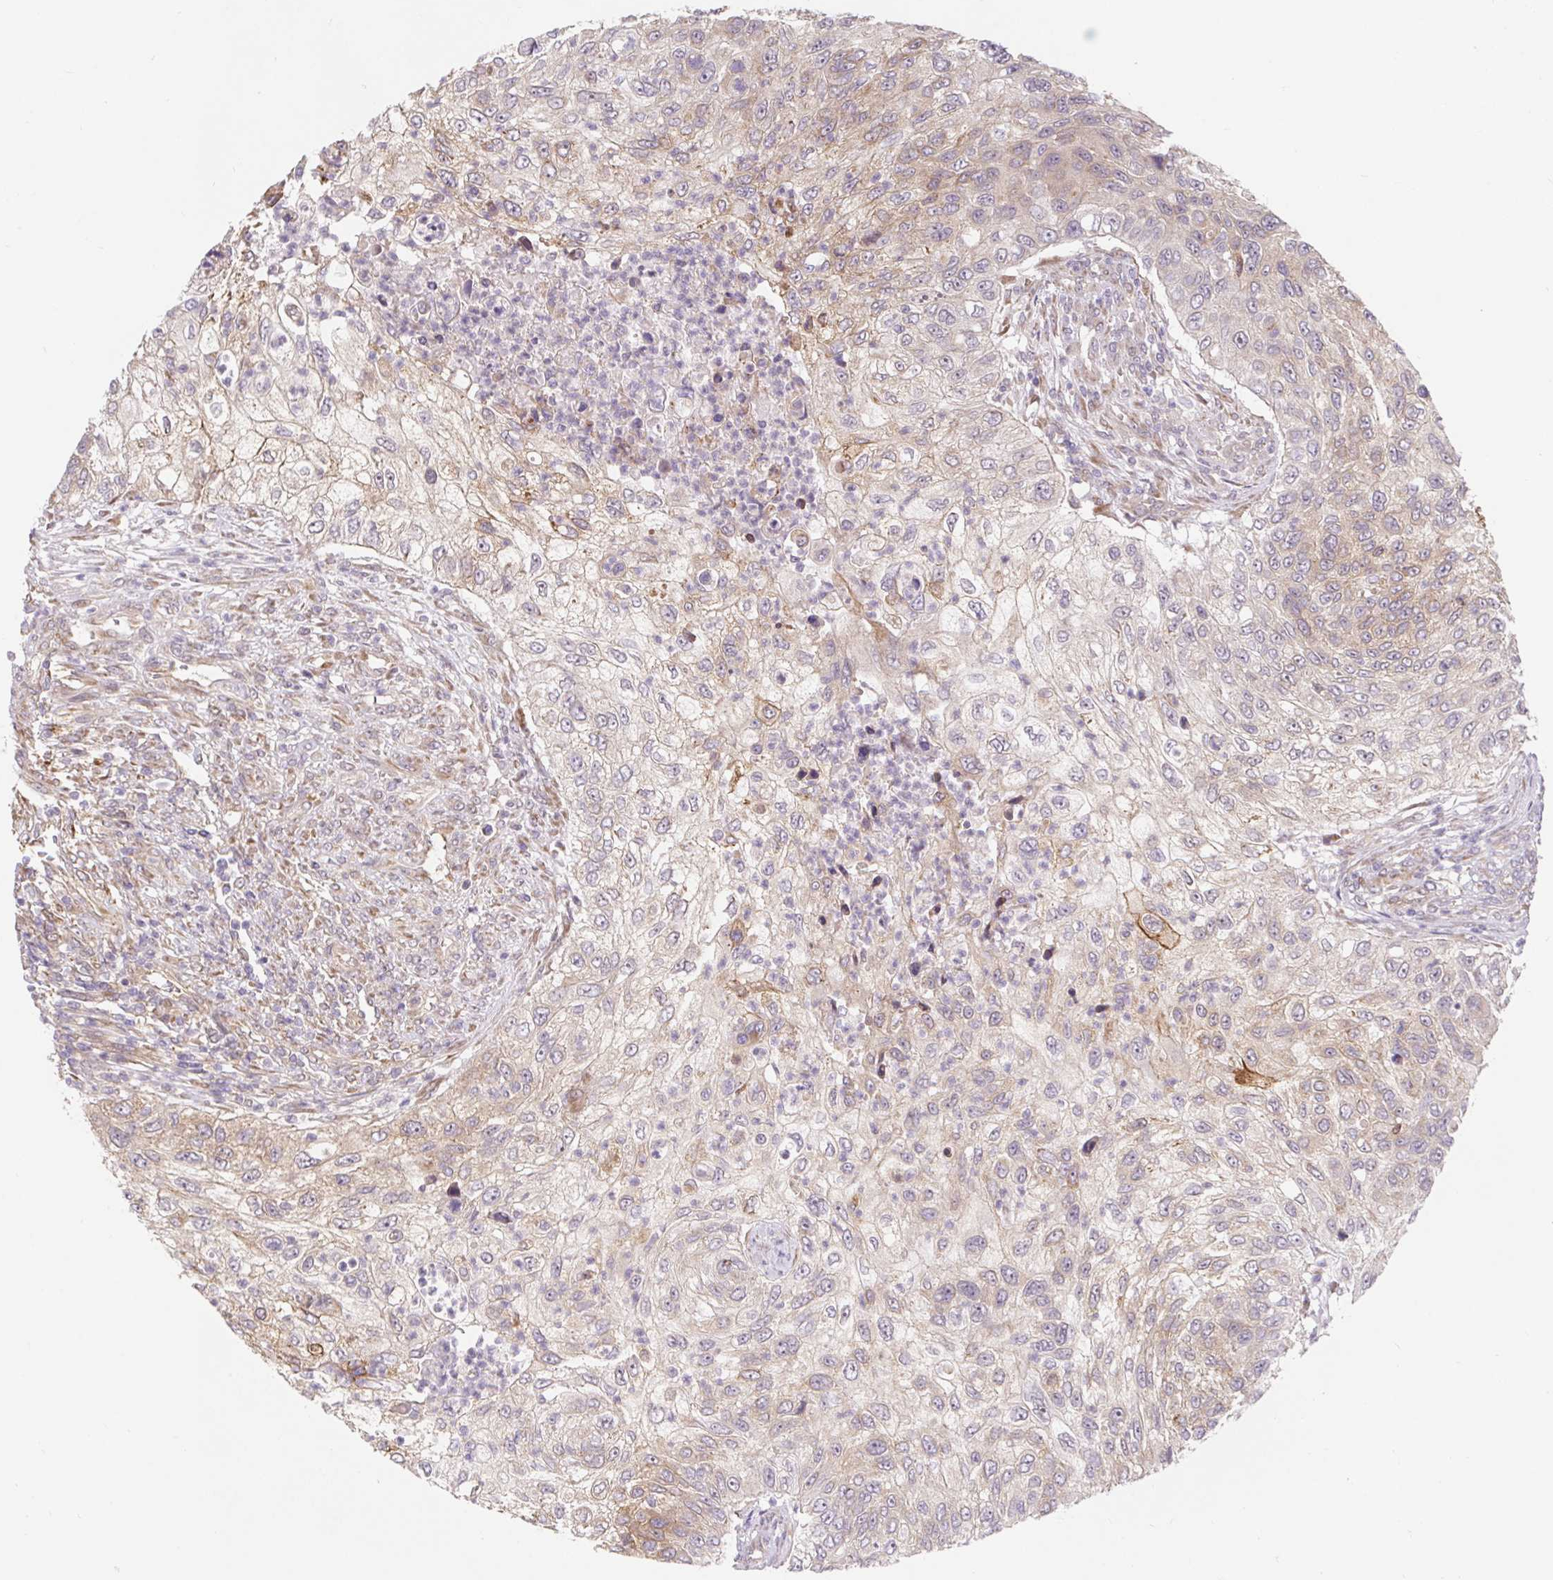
{"staining": {"intensity": "weak", "quantity": "<25%", "location": "cytoplasmic/membranous"}, "tissue": "urothelial cancer", "cell_type": "Tumor cells", "image_type": "cancer", "snomed": [{"axis": "morphology", "description": "Urothelial carcinoma, High grade"}, {"axis": "topography", "description": "Urinary bladder"}], "caption": "An IHC micrograph of high-grade urothelial carcinoma is shown. There is no staining in tumor cells of high-grade urothelial carcinoma.", "gene": "LYPD5", "patient": {"sex": "female", "age": 60}}